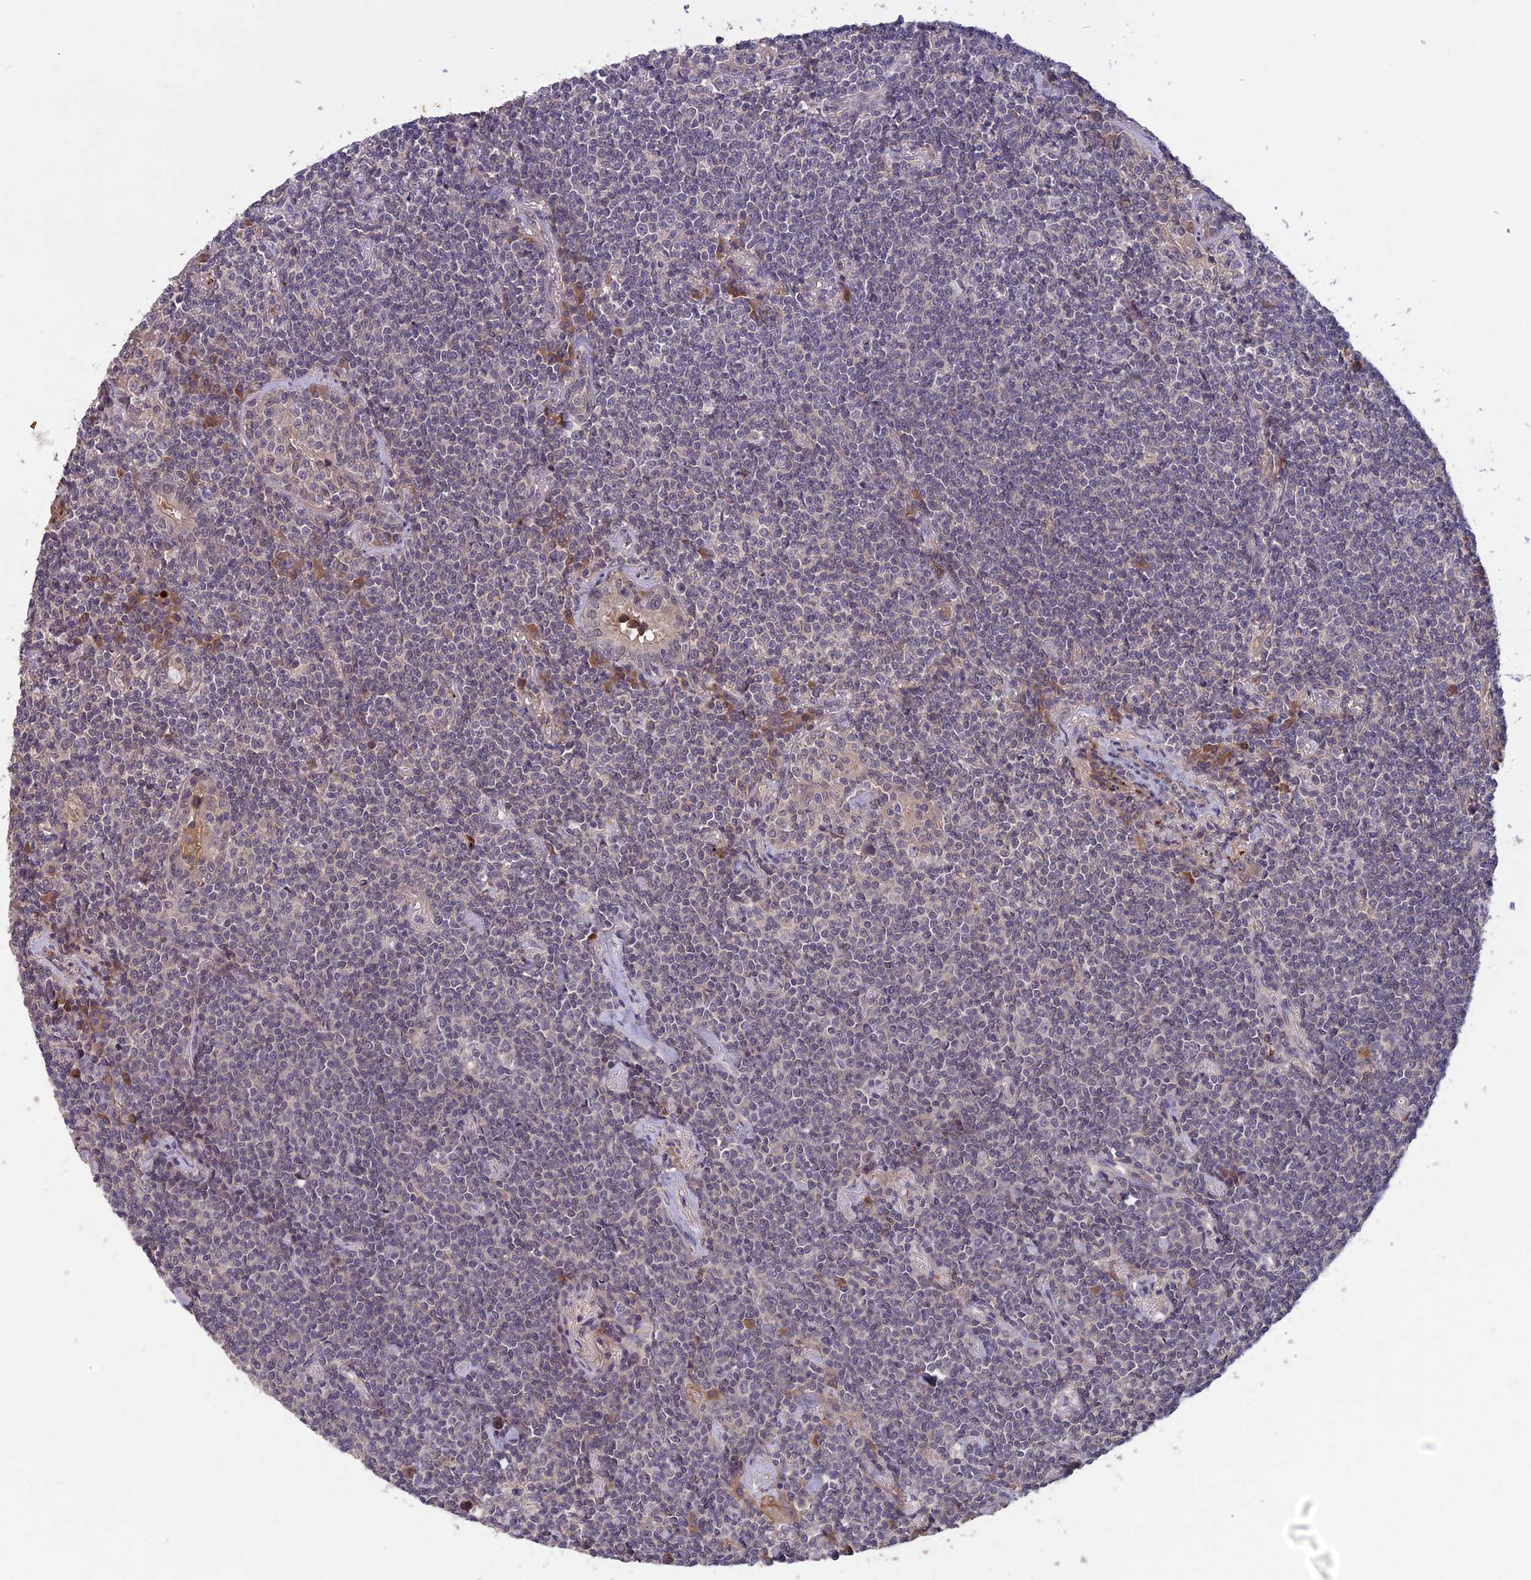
{"staining": {"intensity": "negative", "quantity": "none", "location": "none"}, "tissue": "lymphoma", "cell_type": "Tumor cells", "image_type": "cancer", "snomed": [{"axis": "morphology", "description": "Malignant lymphoma, non-Hodgkin's type, Low grade"}, {"axis": "topography", "description": "Lung"}], "caption": "A micrograph of lymphoma stained for a protein reveals no brown staining in tumor cells. The staining is performed using DAB (3,3'-diaminobenzidine) brown chromogen with nuclei counter-stained in using hematoxylin.", "gene": "ADO", "patient": {"sex": "female", "age": 71}}